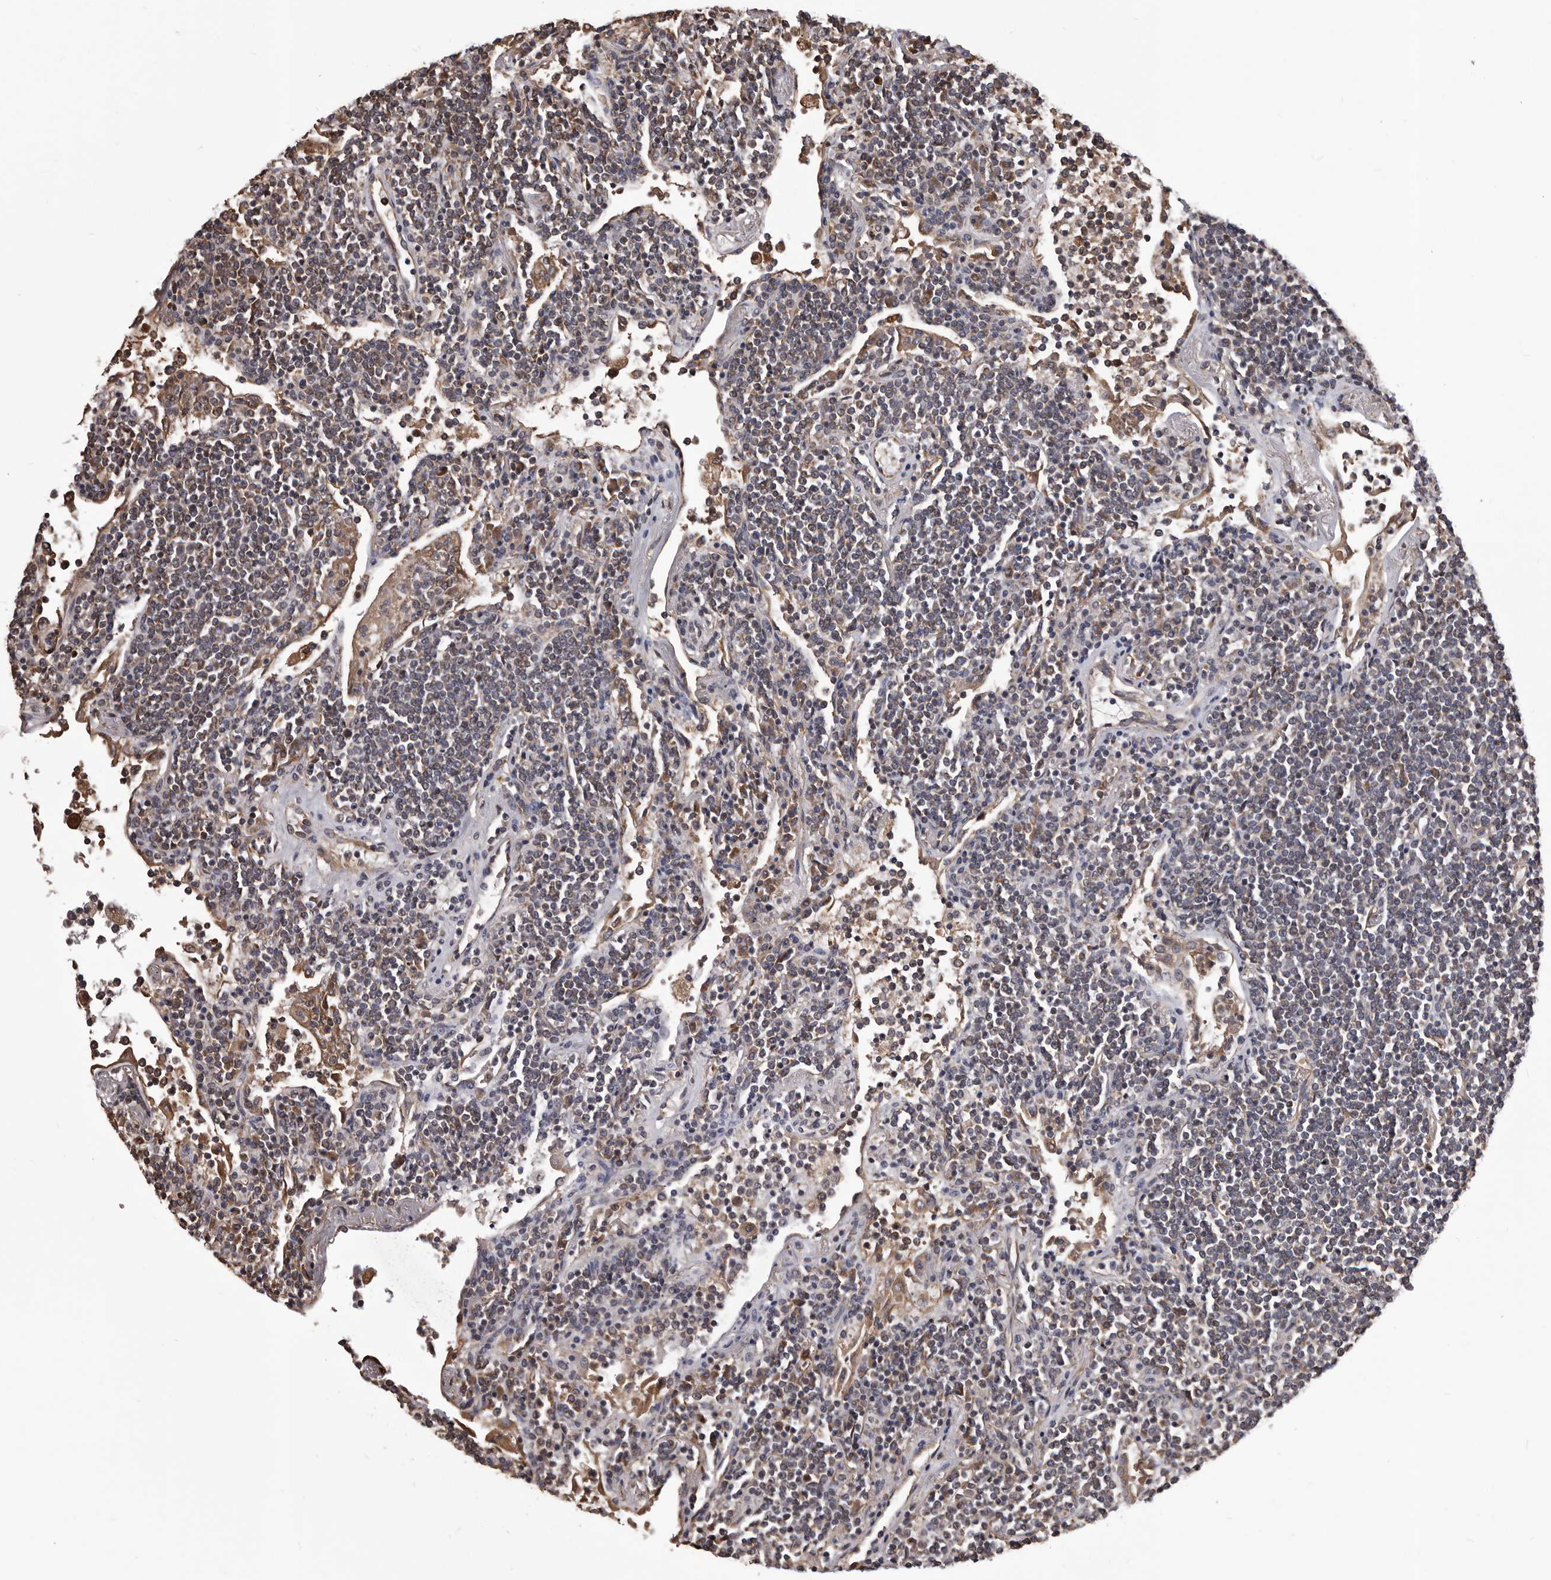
{"staining": {"intensity": "negative", "quantity": "none", "location": "none"}, "tissue": "lymphoma", "cell_type": "Tumor cells", "image_type": "cancer", "snomed": [{"axis": "morphology", "description": "Malignant lymphoma, non-Hodgkin's type, Low grade"}, {"axis": "topography", "description": "Lung"}], "caption": "Tumor cells show no significant positivity in low-grade malignant lymphoma, non-Hodgkin's type.", "gene": "CEP104", "patient": {"sex": "female", "age": 71}}